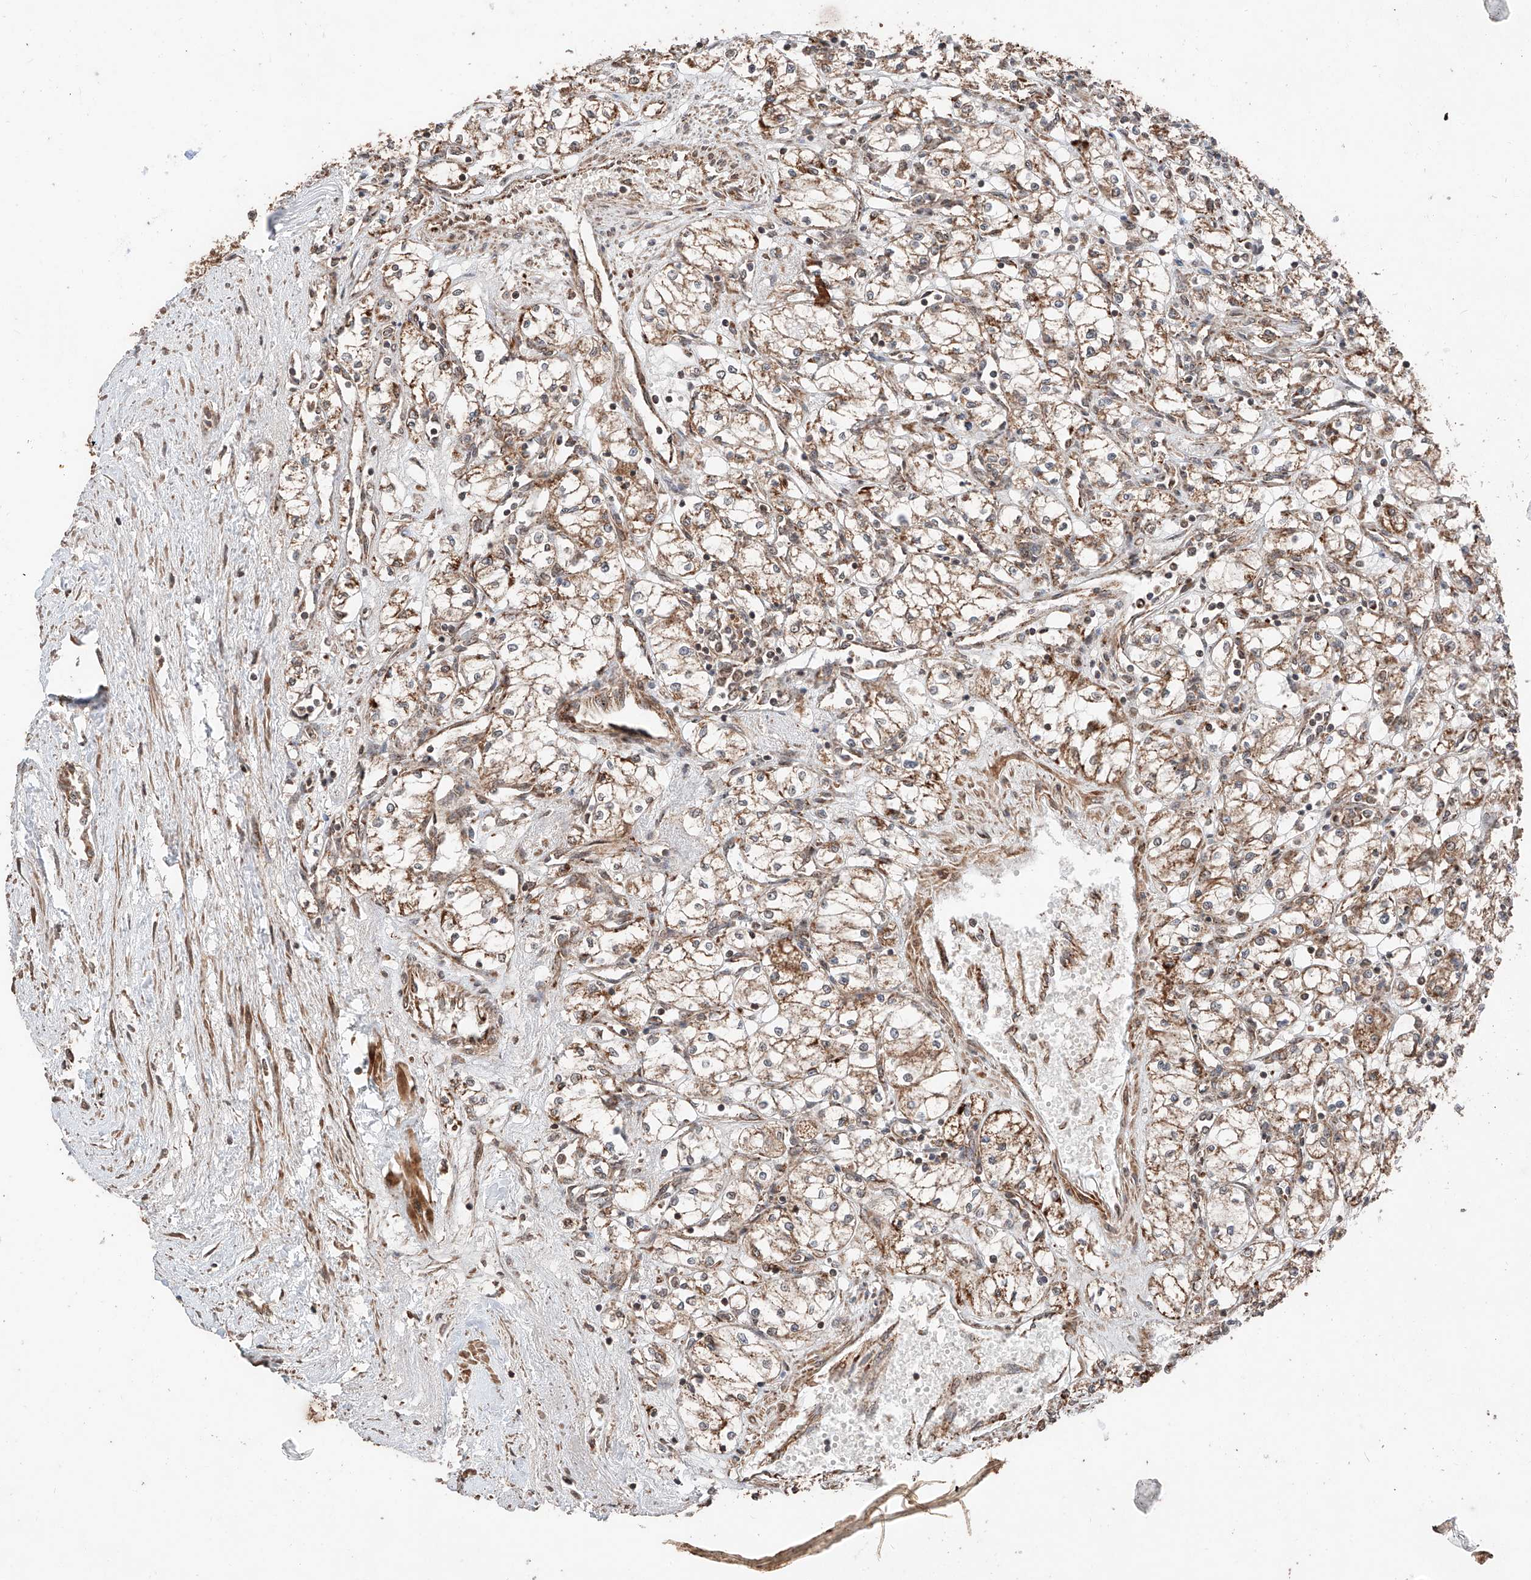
{"staining": {"intensity": "moderate", "quantity": ">75%", "location": "cytoplasmic/membranous"}, "tissue": "renal cancer", "cell_type": "Tumor cells", "image_type": "cancer", "snomed": [{"axis": "morphology", "description": "Adenocarcinoma, NOS"}, {"axis": "topography", "description": "Kidney"}], "caption": "IHC (DAB) staining of human renal cancer (adenocarcinoma) demonstrates moderate cytoplasmic/membranous protein expression in about >75% of tumor cells.", "gene": "ZSCAN29", "patient": {"sex": "male", "age": 59}}